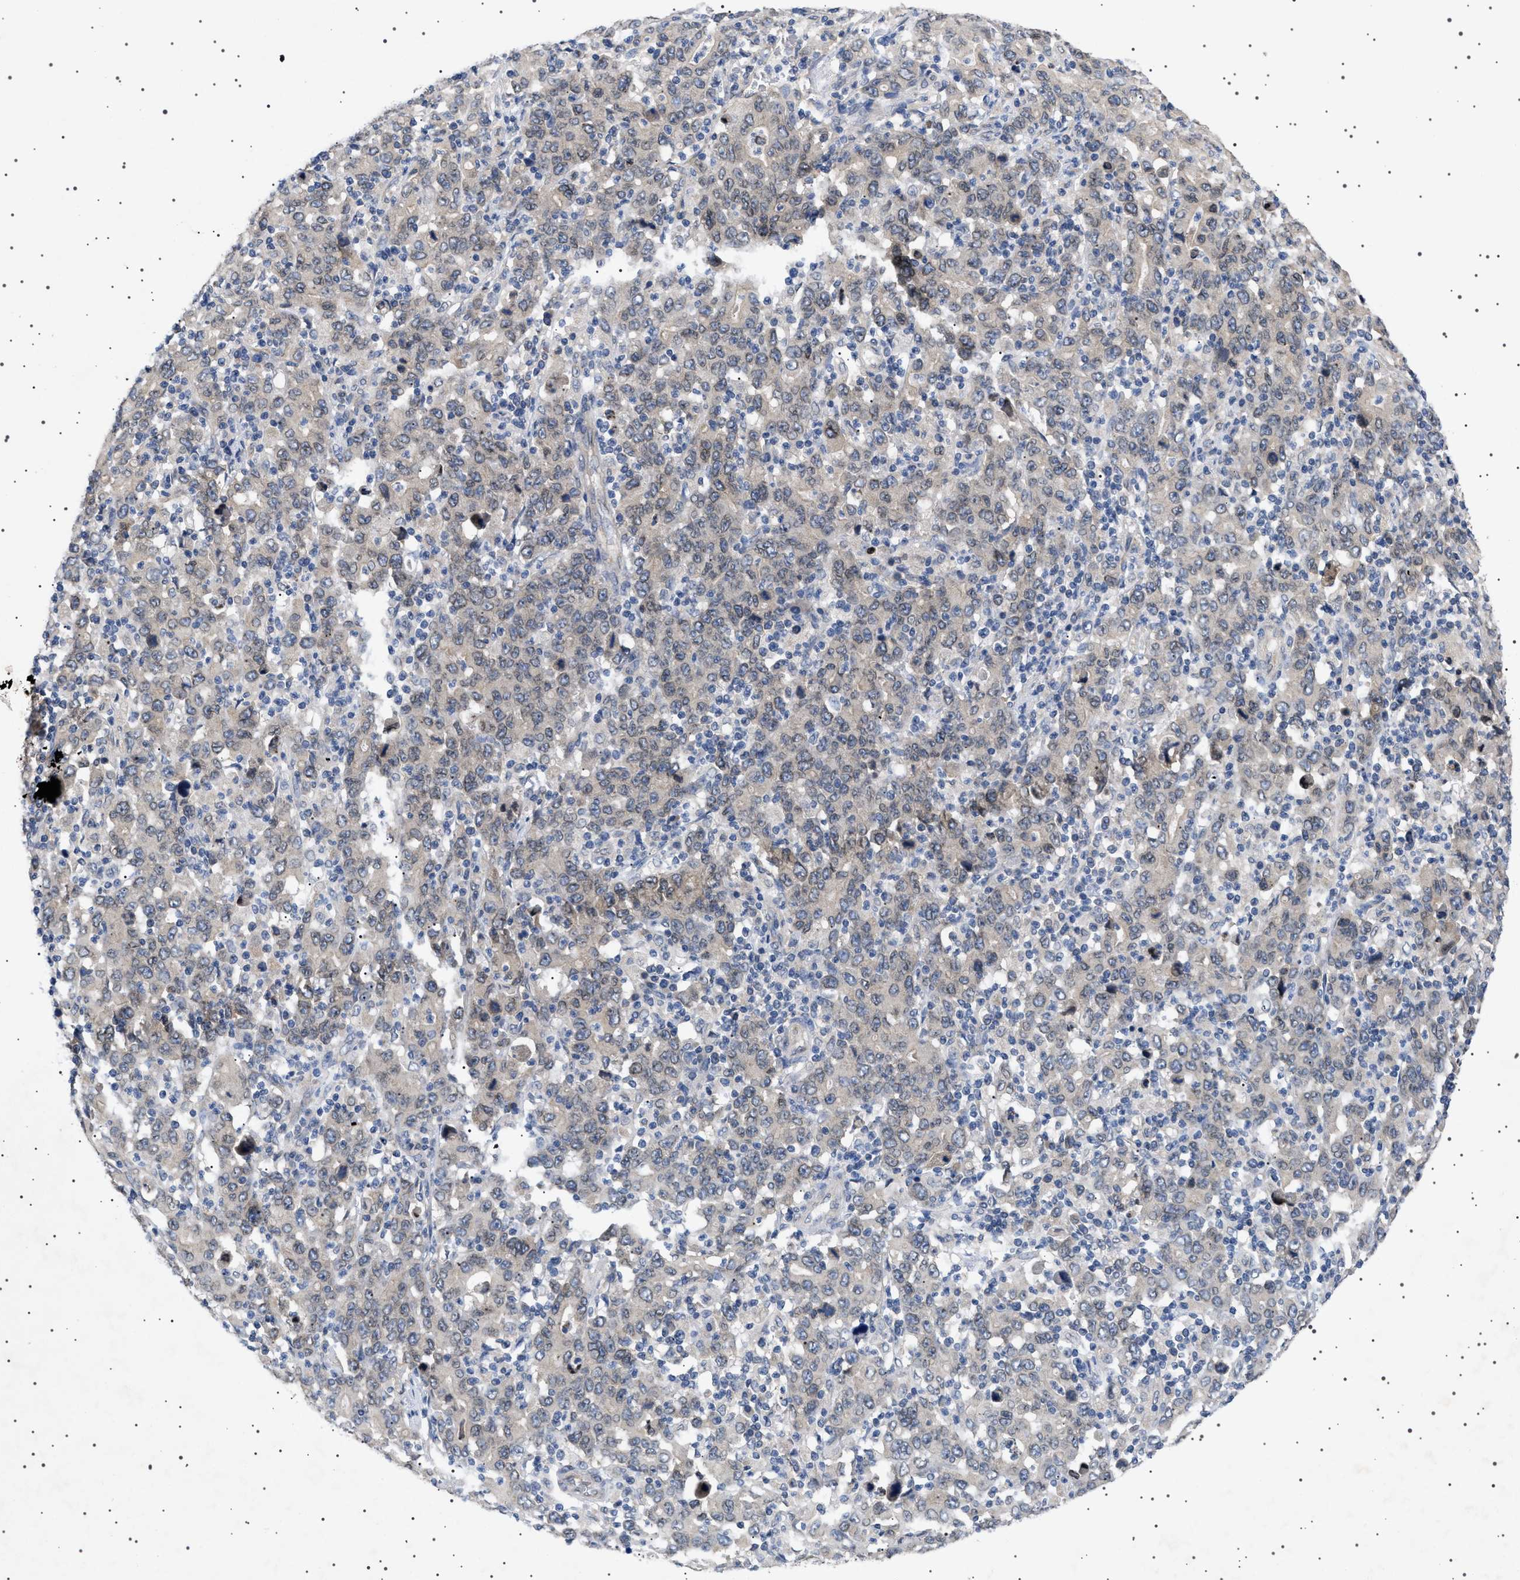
{"staining": {"intensity": "moderate", "quantity": ">75%", "location": "cytoplasmic/membranous,nuclear"}, "tissue": "stomach cancer", "cell_type": "Tumor cells", "image_type": "cancer", "snomed": [{"axis": "morphology", "description": "Adenocarcinoma, NOS"}, {"axis": "topography", "description": "Stomach, upper"}], "caption": "A photomicrograph of adenocarcinoma (stomach) stained for a protein reveals moderate cytoplasmic/membranous and nuclear brown staining in tumor cells. The staining was performed using DAB to visualize the protein expression in brown, while the nuclei were stained in blue with hematoxylin (Magnification: 20x).", "gene": "NUP93", "patient": {"sex": "male", "age": 69}}